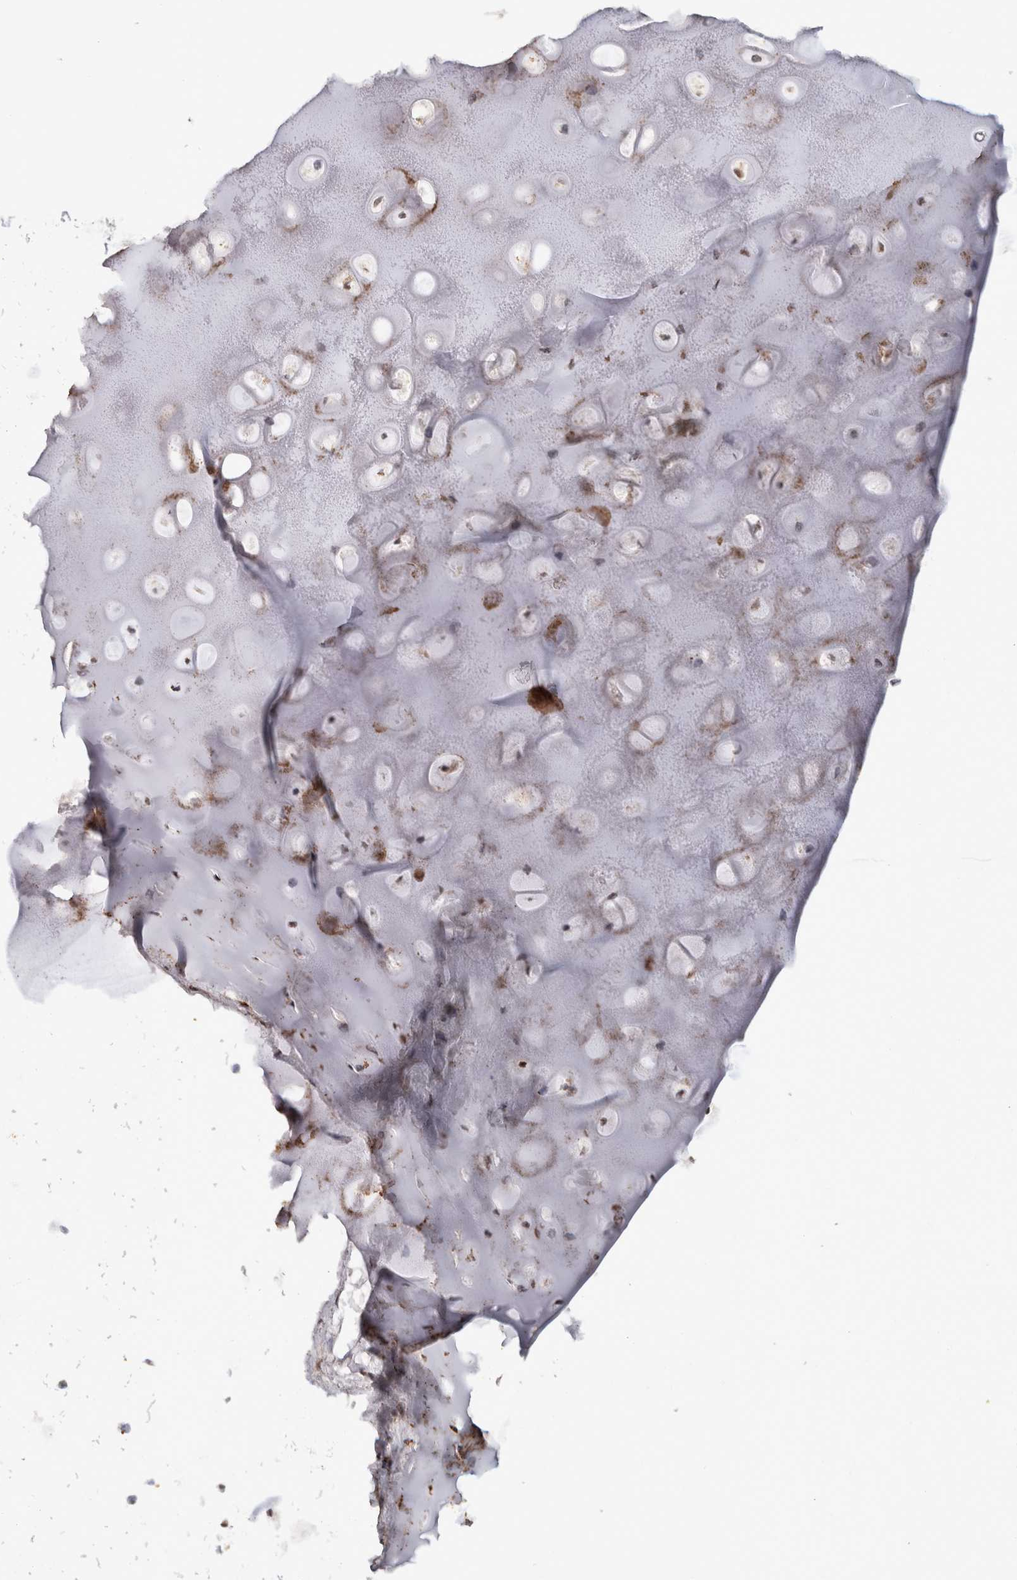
{"staining": {"intensity": "weak", "quantity": "25%-75%", "location": "cytoplasmic/membranous"}, "tissue": "adipose tissue", "cell_type": "Adipocytes", "image_type": "normal", "snomed": [{"axis": "morphology", "description": "Normal tissue, NOS"}, {"axis": "topography", "description": "Cartilage tissue"}, {"axis": "topography", "description": "Lung"}], "caption": "An immunohistochemistry micrograph of unremarkable tissue is shown. Protein staining in brown shows weak cytoplasmic/membranous positivity in adipose tissue within adipocytes. (DAB = brown stain, brightfield microscopy at high magnification).", "gene": "RPS6KA2", "patient": {"sex": "female", "age": 77}}